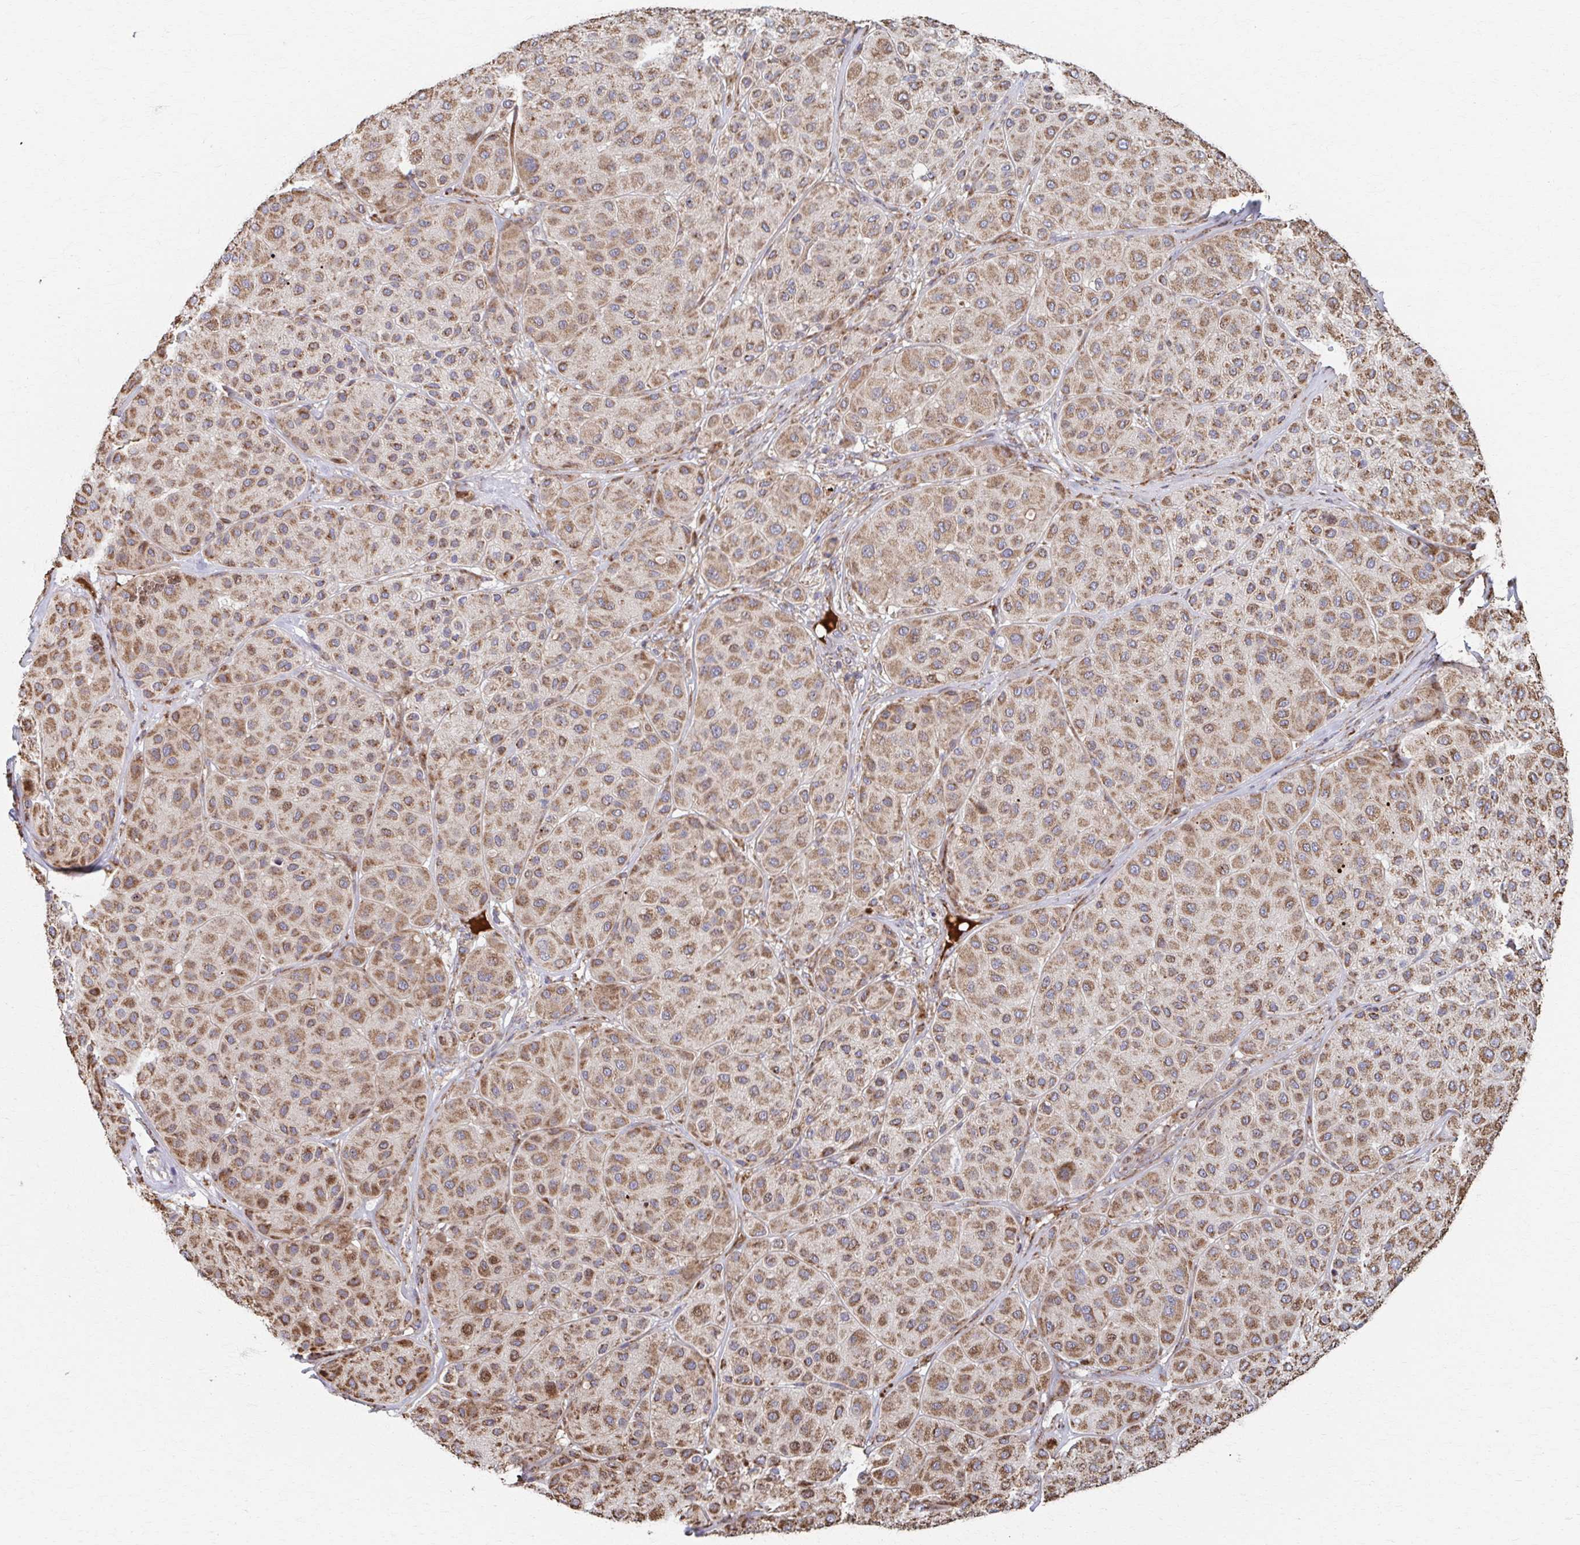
{"staining": {"intensity": "moderate", "quantity": ">75%", "location": "cytoplasmic/membranous"}, "tissue": "melanoma", "cell_type": "Tumor cells", "image_type": "cancer", "snomed": [{"axis": "morphology", "description": "Malignant melanoma, Metastatic site"}, {"axis": "topography", "description": "Smooth muscle"}], "caption": "High-power microscopy captured an immunohistochemistry (IHC) image of melanoma, revealing moderate cytoplasmic/membranous expression in approximately >75% of tumor cells. The protein of interest is shown in brown color, while the nuclei are stained blue.", "gene": "SAT1", "patient": {"sex": "male", "age": 41}}